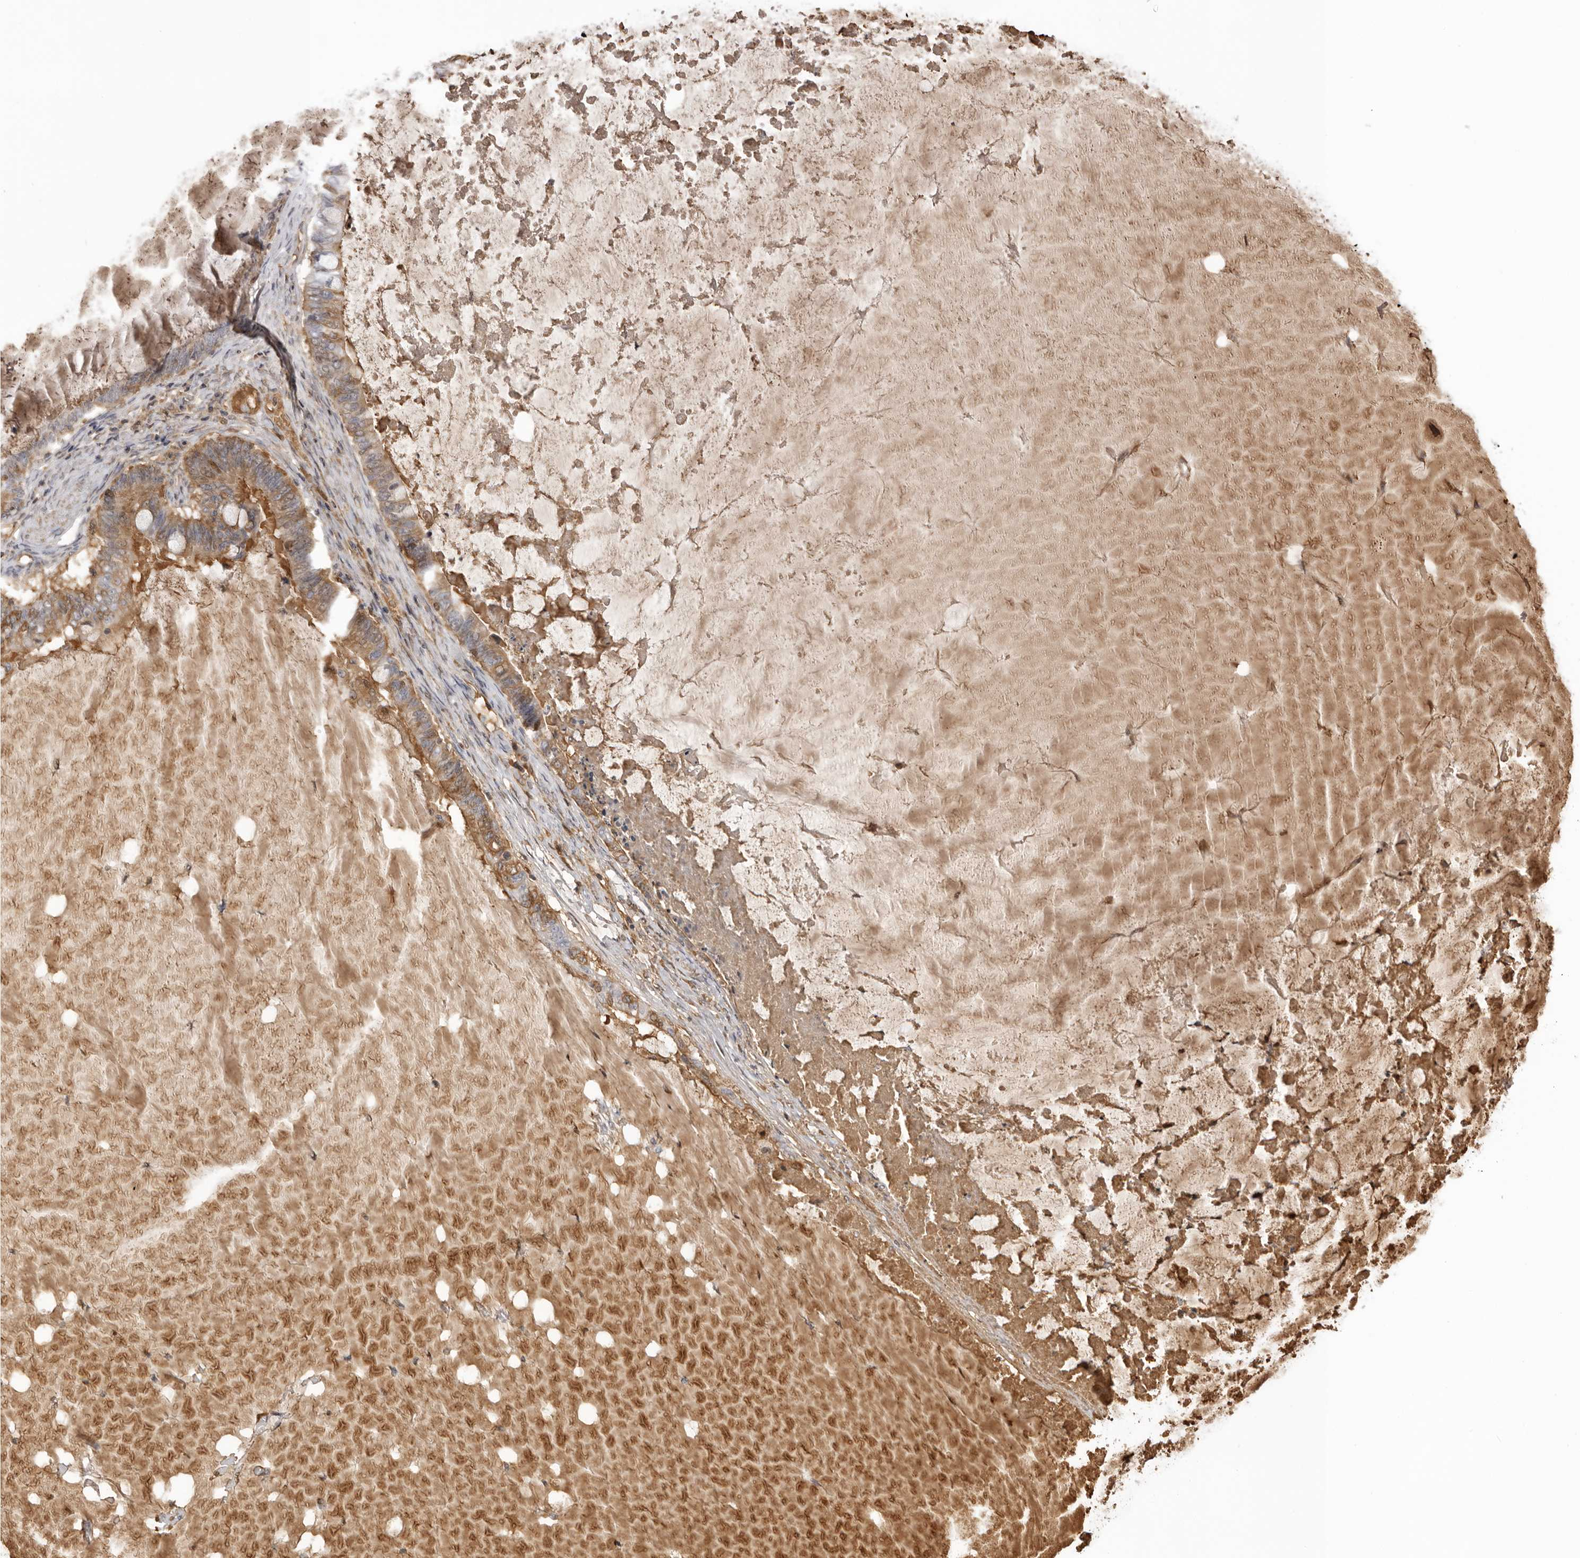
{"staining": {"intensity": "moderate", "quantity": "25%-75%", "location": "cytoplasmic/membranous"}, "tissue": "ovarian cancer", "cell_type": "Tumor cells", "image_type": "cancer", "snomed": [{"axis": "morphology", "description": "Cystadenocarcinoma, mucinous, NOS"}, {"axis": "topography", "description": "Ovary"}], "caption": "IHC image of neoplastic tissue: human mucinous cystadenocarcinoma (ovarian) stained using immunohistochemistry demonstrates medium levels of moderate protein expression localized specifically in the cytoplasmic/membranous of tumor cells, appearing as a cytoplasmic/membranous brown color.", "gene": "PLEKHF2", "patient": {"sex": "female", "age": 61}}